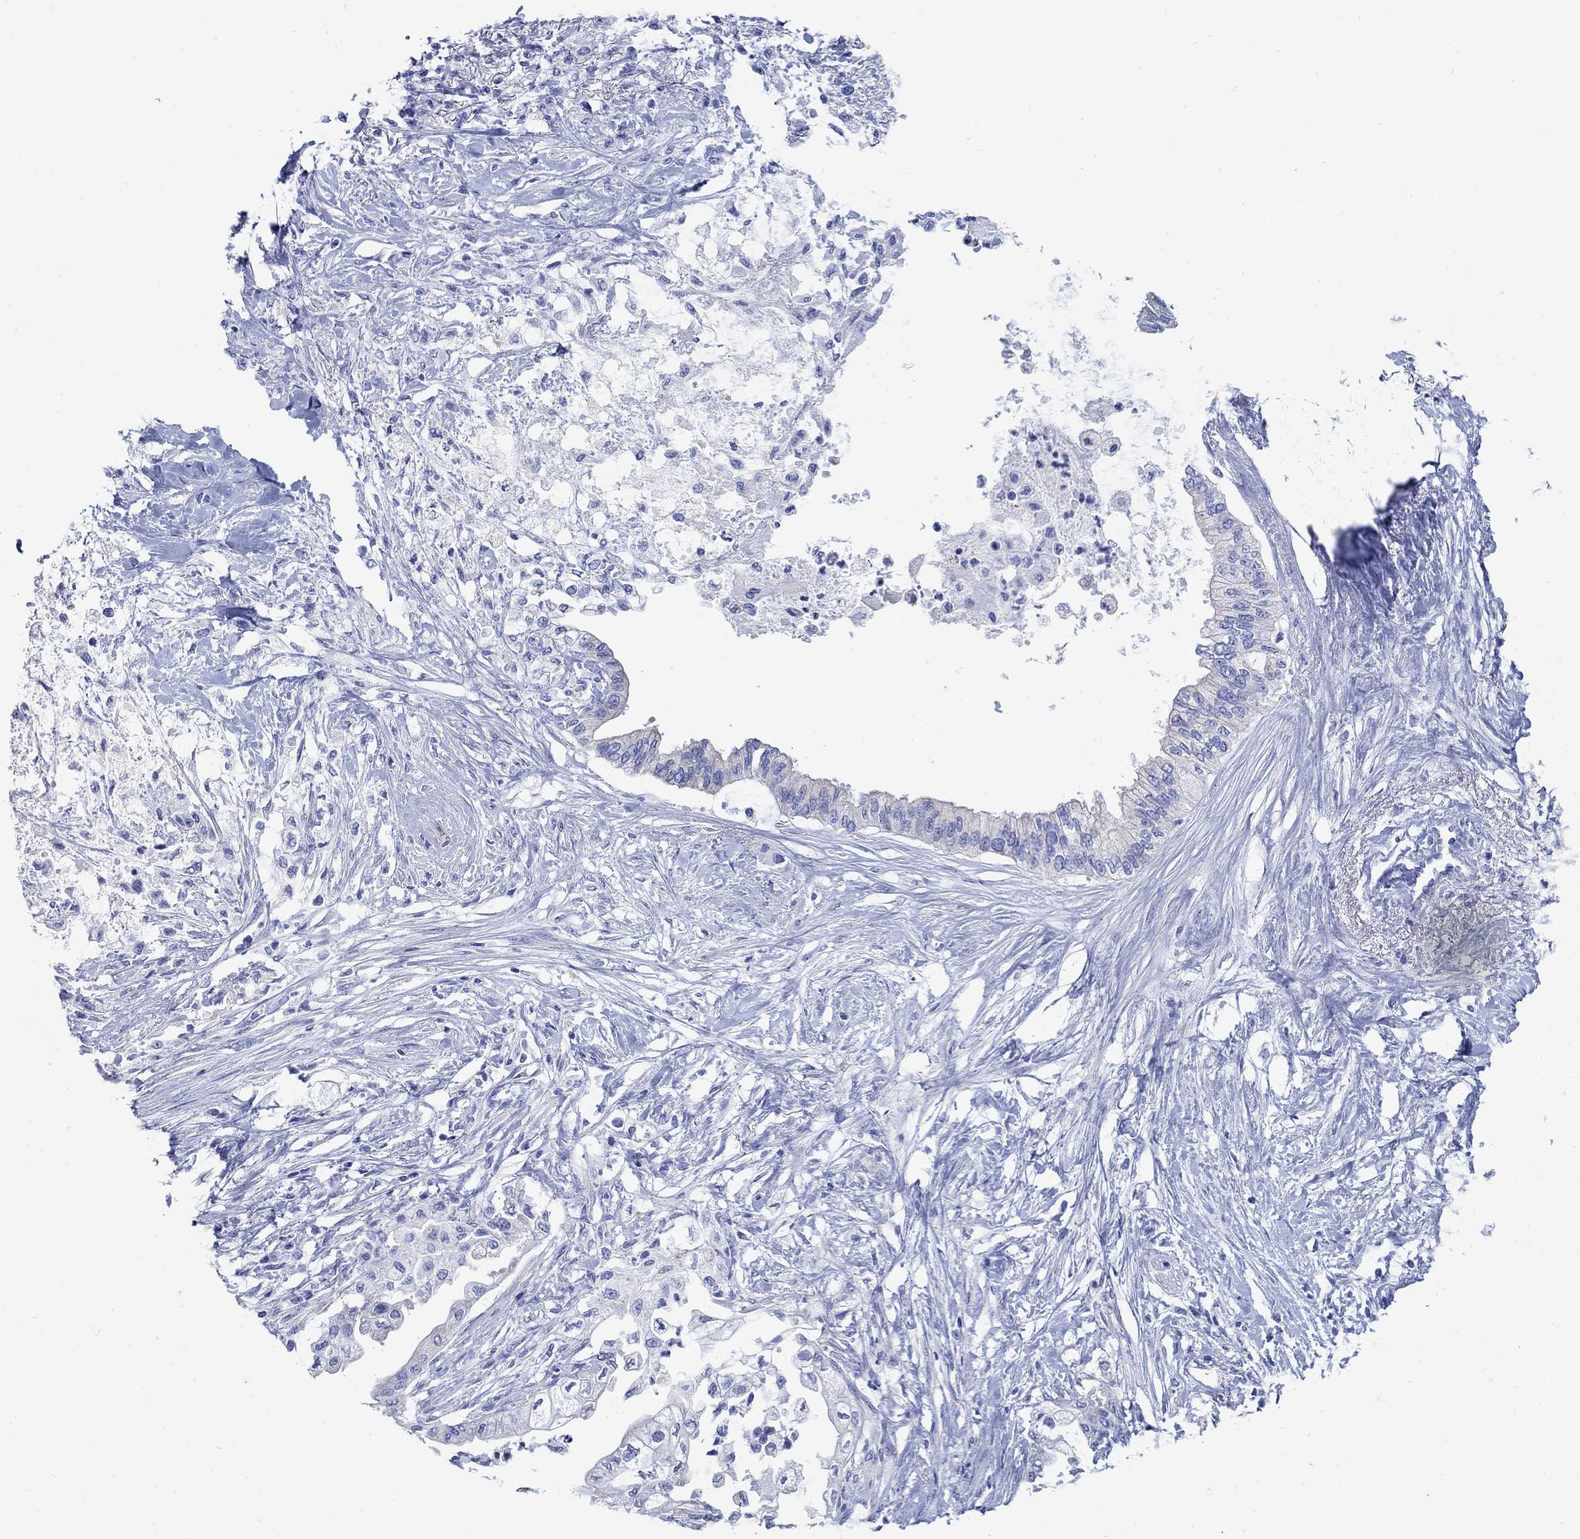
{"staining": {"intensity": "negative", "quantity": "none", "location": "none"}, "tissue": "pancreatic cancer", "cell_type": "Tumor cells", "image_type": "cancer", "snomed": [{"axis": "morphology", "description": "Normal tissue, NOS"}, {"axis": "morphology", "description": "Adenocarcinoma, NOS"}, {"axis": "topography", "description": "Pancreas"}, {"axis": "topography", "description": "Duodenum"}], "caption": "High power microscopy micrograph of an immunohistochemistry photomicrograph of adenocarcinoma (pancreatic), revealing no significant positivity in tumor cells.", "gene": "ZDHHC14", "patient": {"sex": "female", "age": 60}}